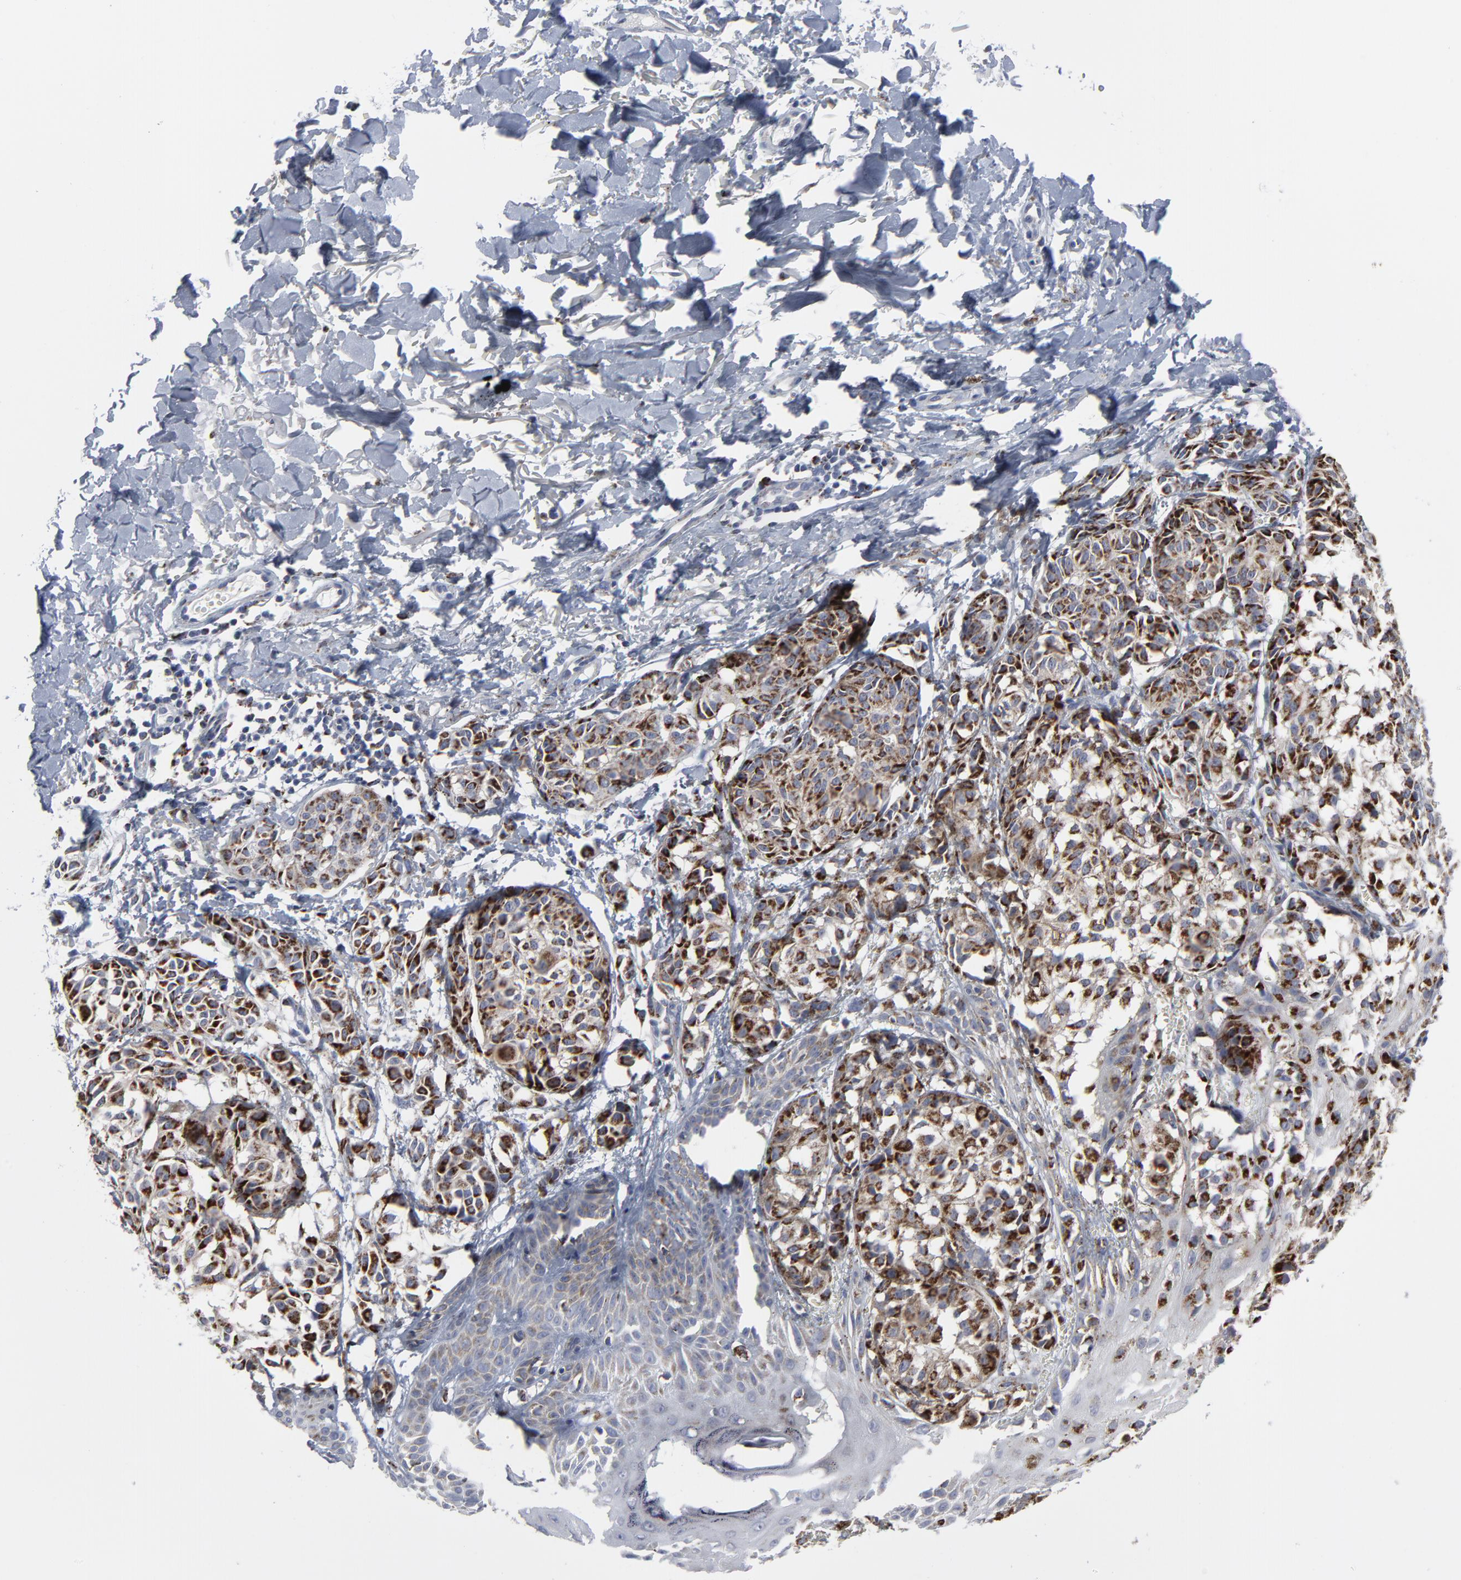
{"staining": {"intensity": "moderate", "quantity": ">75%", "location": "cytoplasmic/membranous"}, "tissue": "melanoma", "cell_type": "Tumor cells", "image_type": "cancer", "snomed": [{"axis": "morphology", "description": "Malignant melanoma, NOS"}, {"axis": "topography", "description": "Skin"}], "caption": "High-magnification brightfield microscopy of malignant melanoma stained with DAB (3,3'-diaminobenzidine) (brown) and counterstained with hematoxylin (blue). tumor cells exhibit moderate cytoplasmic/membranous positivity is identified in about>75% of cells. (brown staining indicates protein expression, while blue staining denotes nuclei).", "gene": "TXNRD2", "patient": {"sex": "male", "age": 76}}